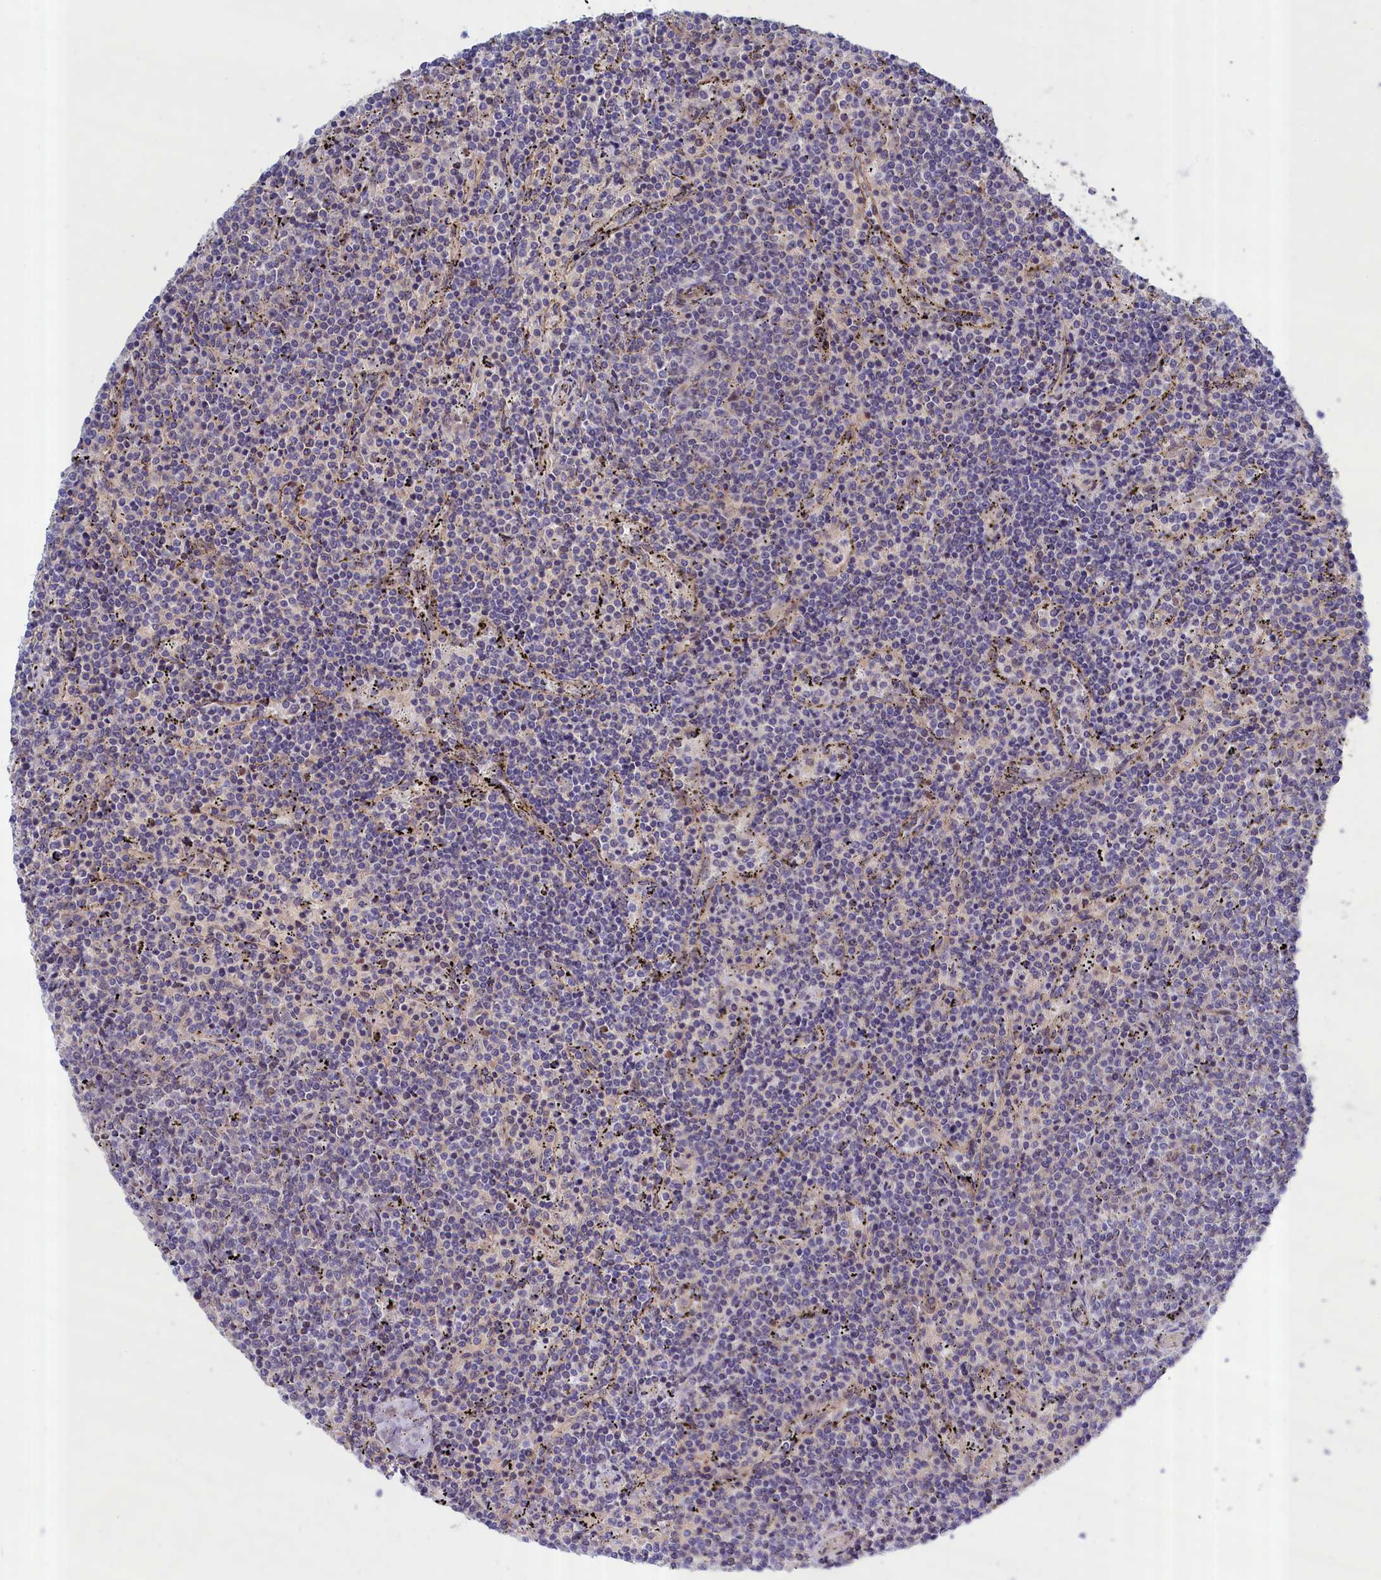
{"staining": {"intensity": "negative", "quantity": "none", "location": "none"}, "tissue": "lymphoma", "cell_type": "Tumor cells", "image_type": "cancer", "snomed": [{"axis": "morphology", "description": "Malignant lymphoma, non-Hodgkin's type, Low grade"}, {"axis": "topography", "description": "Spleen"}], "caption": "The immunohistochemistry (IHC) image has no significant expression in tumor cells of lymphoma tissue. The staining is performed using DAB brown chromogen with nuclei counter-stained in using hematoxylin.", "gene": "ABCC12", "patient": {"sex": "female", "age": 50}}